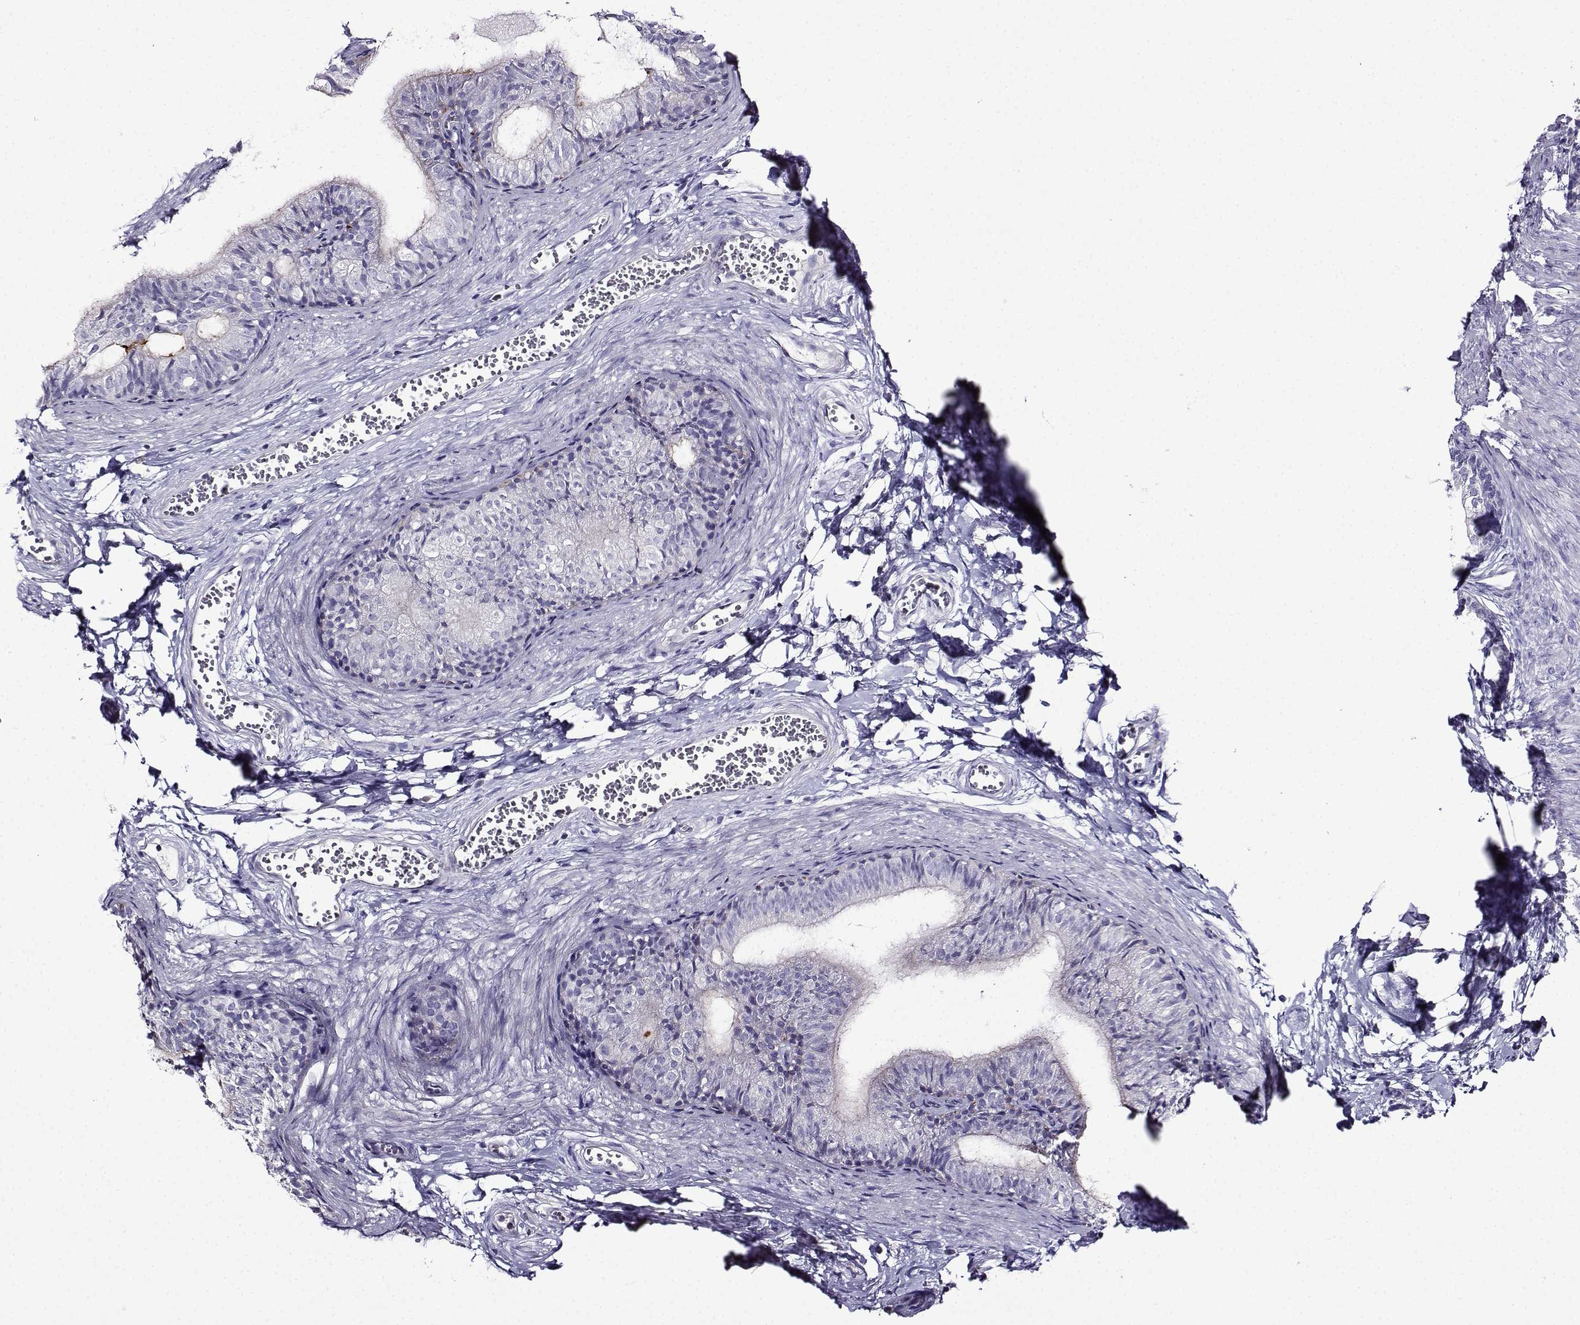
{"staining": {"intensity": "negative", "quantity": "none", "location": "none"}, "tissue": "epididymis", "cell_type": "Glandular cells", "image_type": "normal", "snomed": [{"axis": "morphology", "description": "Normal tissue, NOS"}, {"axis": "topography", "description": "Epididymis"}], "caption": "Protein analysis of unremarkable epididymis reveals no significant staining in glandular cells.", "gene": "TMEM266", "patient": {"sex": "male", "age": 22}}